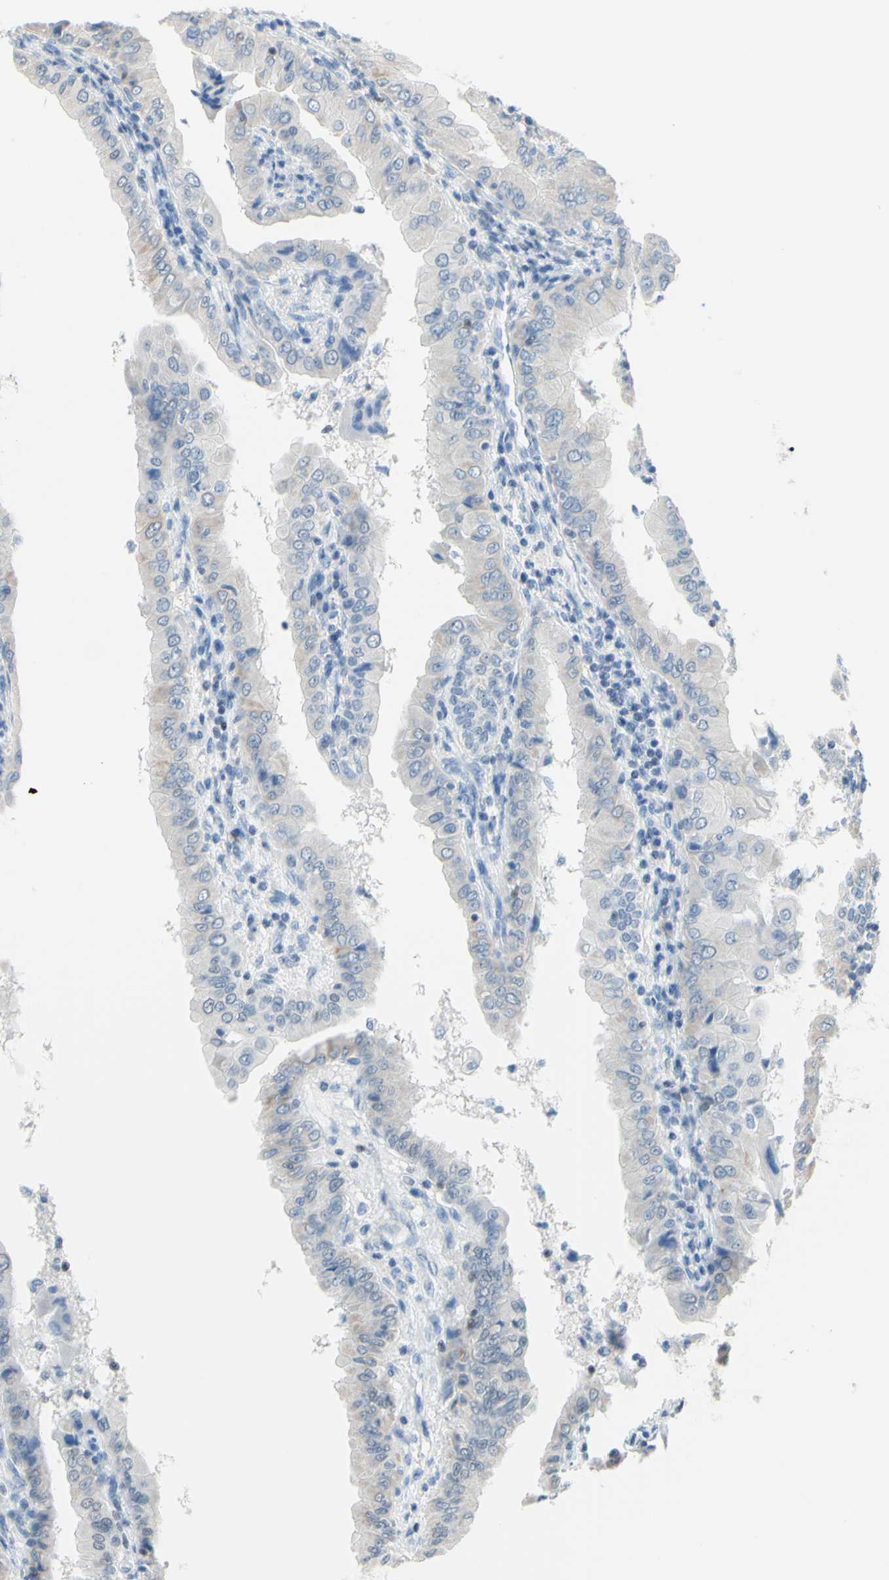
{"staining": {"intensity": "weak", "quantity": "25%-75%", "location": "cytoplasmic/membranous"}, "tissue": "thyroid cancer", "cell_type": "Tumor cells", "image_type": "cancer", "snomed": [{"axis": "morphology", "description": "Papillary adenocarcinoma, NOS"}, {"axis": "topography", "description": "Thyroid gland"}], "caption": "Immunohistochemistry of thyroid papillary adenocarcinoma demonstrates low levels of weak cytoplasmic/membranous expression in approximately 25%-75% of tumor cells.", "gene": "SP4", "patient": {"sex": "male", "age": 33}}